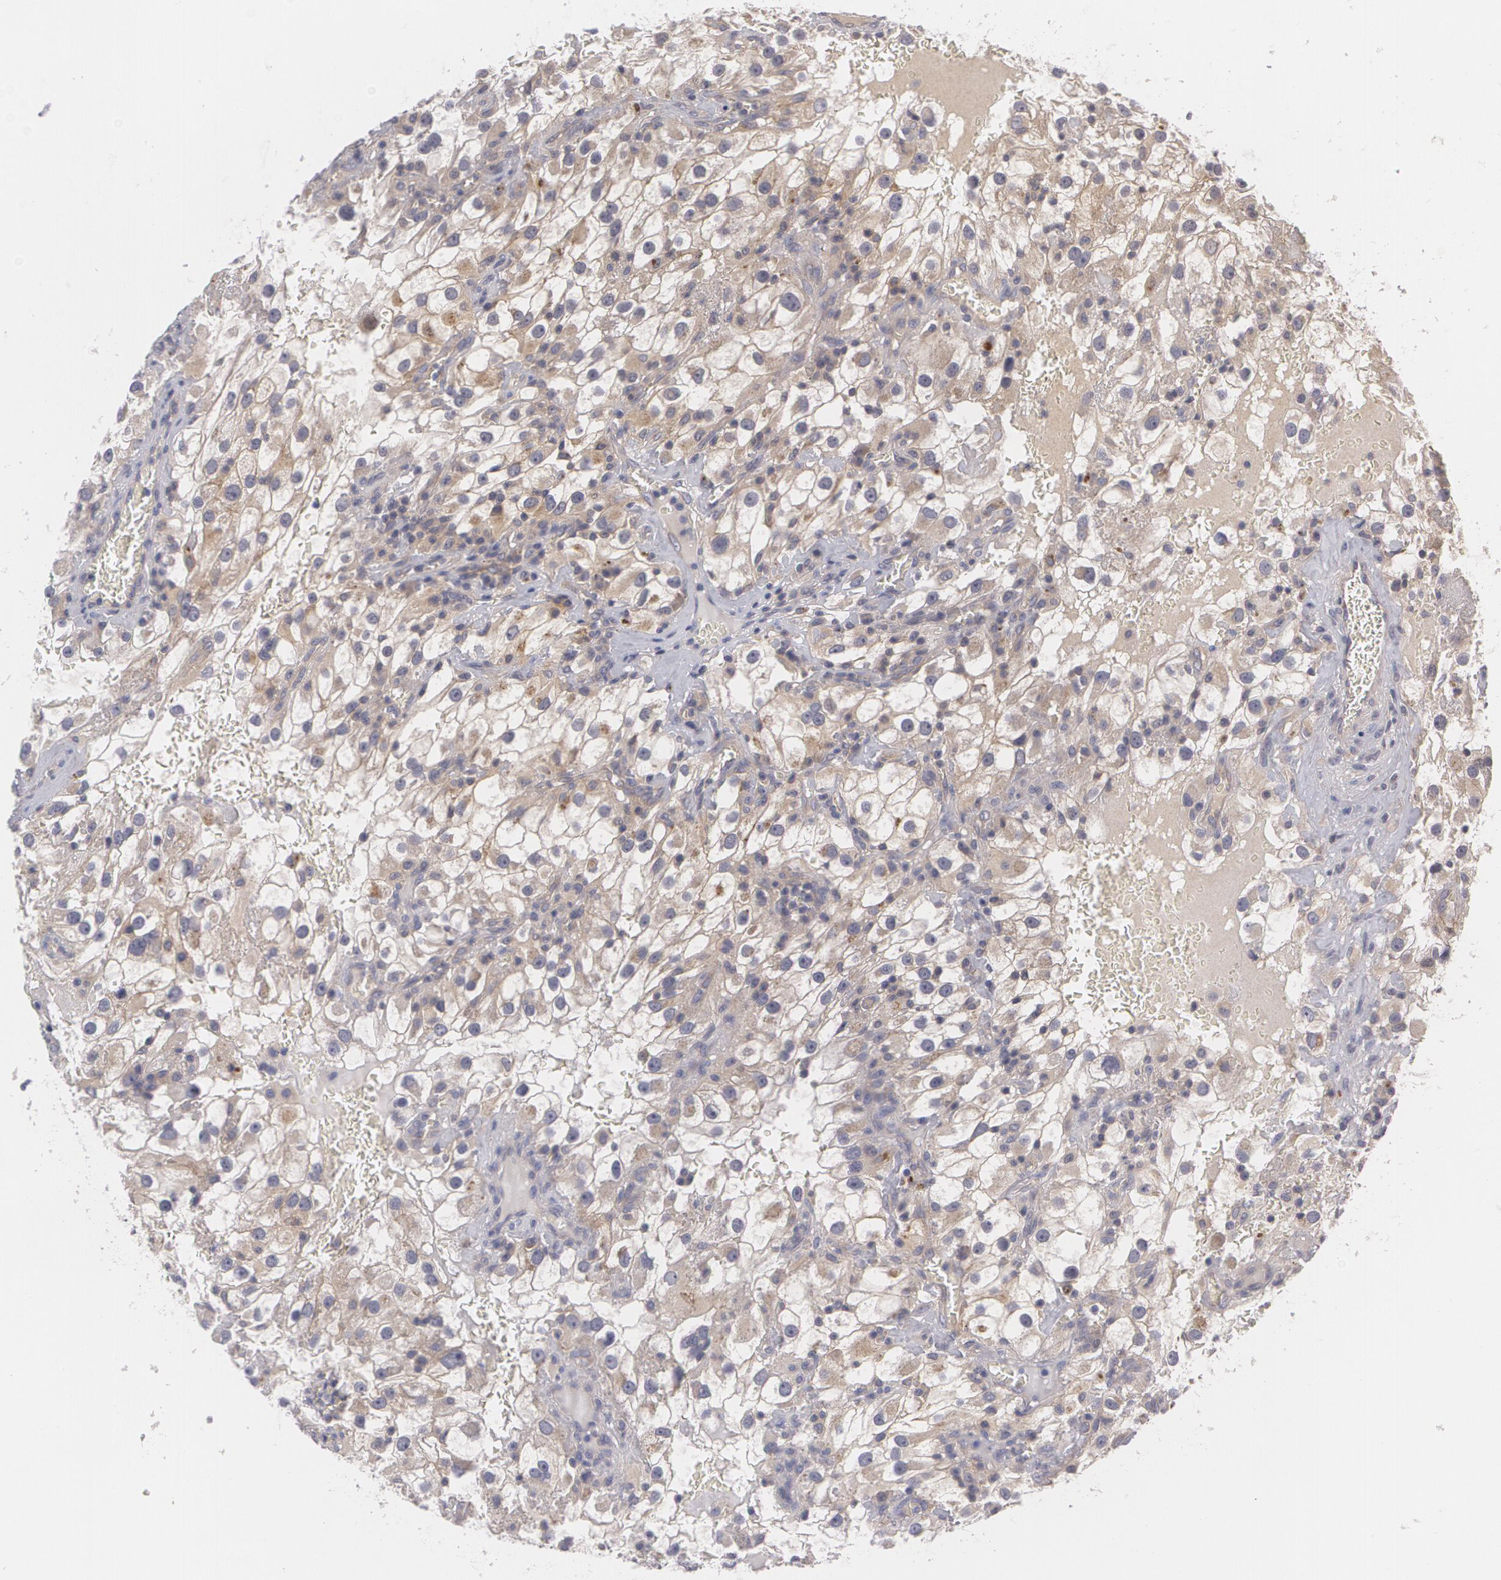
{"staining": {"intensity": "weak", "quantity": ">75%", "location": "cytoplasmic/membranous"}, "tissue": "renal cancer", "cell_type": "Tumor cells", "image_type": "cancer", "snomed": [{"axis": "morphology", "description": "Adenocarcinoma, NOS"}, {"axis": "topography", "description": "Kidney"}], "caption": "Renal adenocarcinoma stained with a brown dye demonstrates weak cytoplasmic/membranous positive expression in approximately >75% of tumor cells.", "gene": "CASK", "patient": {"sex": "female", "age": 52}}